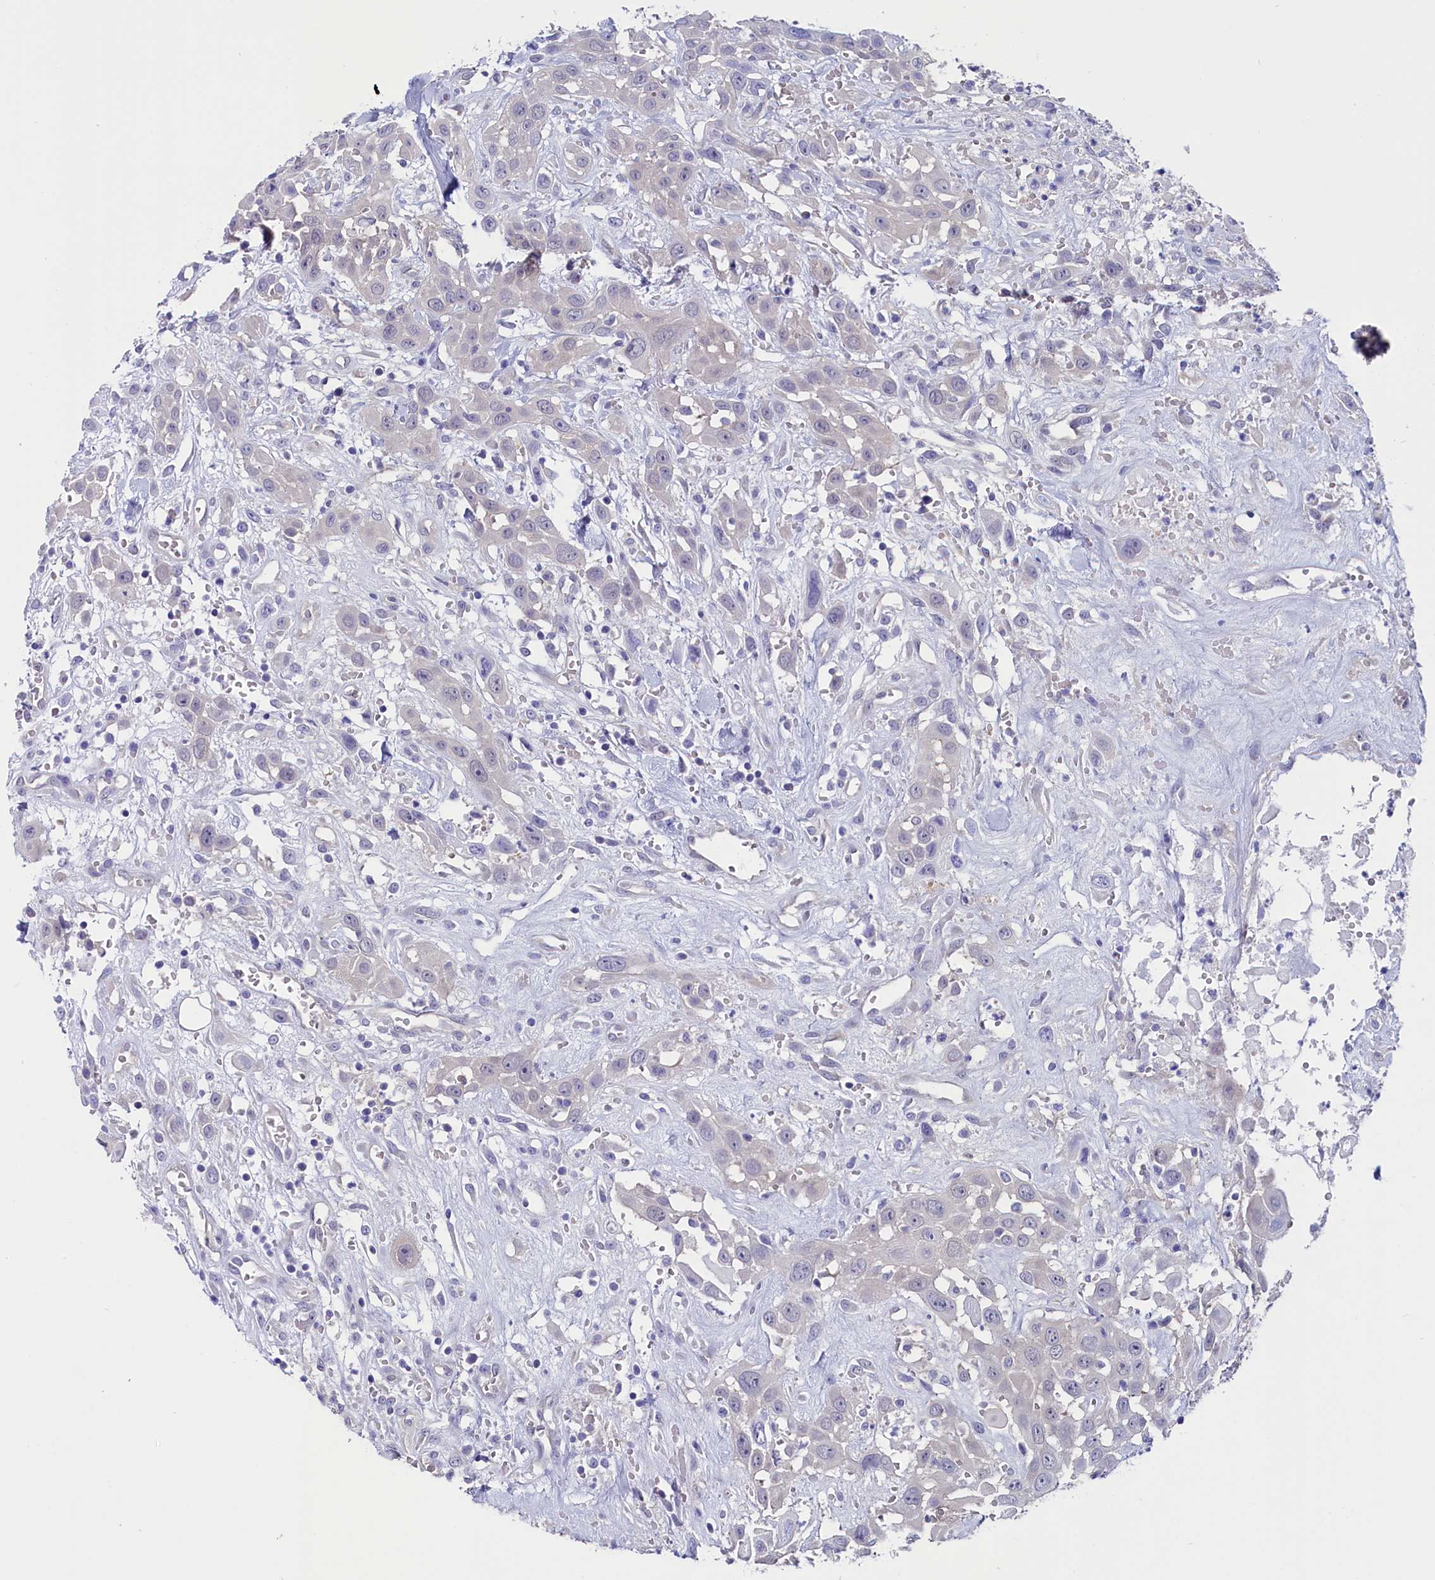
{"staining": {"intensity": "negative", "quantity": "none", "location": "none"}, "tissue": "head and neck cancer", "cell_type": "Tumor cells", "image_type": "cancer", "snomed": [{"axis": "morphology", "description": "Squamous cell carcinoma, NOS"}, {"axis": "topography", "description": "Head-Neck"}], "caption": "DAB (3,3'-diaminobenzidine) immunohistochemical staining of head and neck squamous cell carcinoma reveals no significant staining in tumor cells.", "gene": "CIAPIN1", "patient": {"sex": "male", "age": 81}}